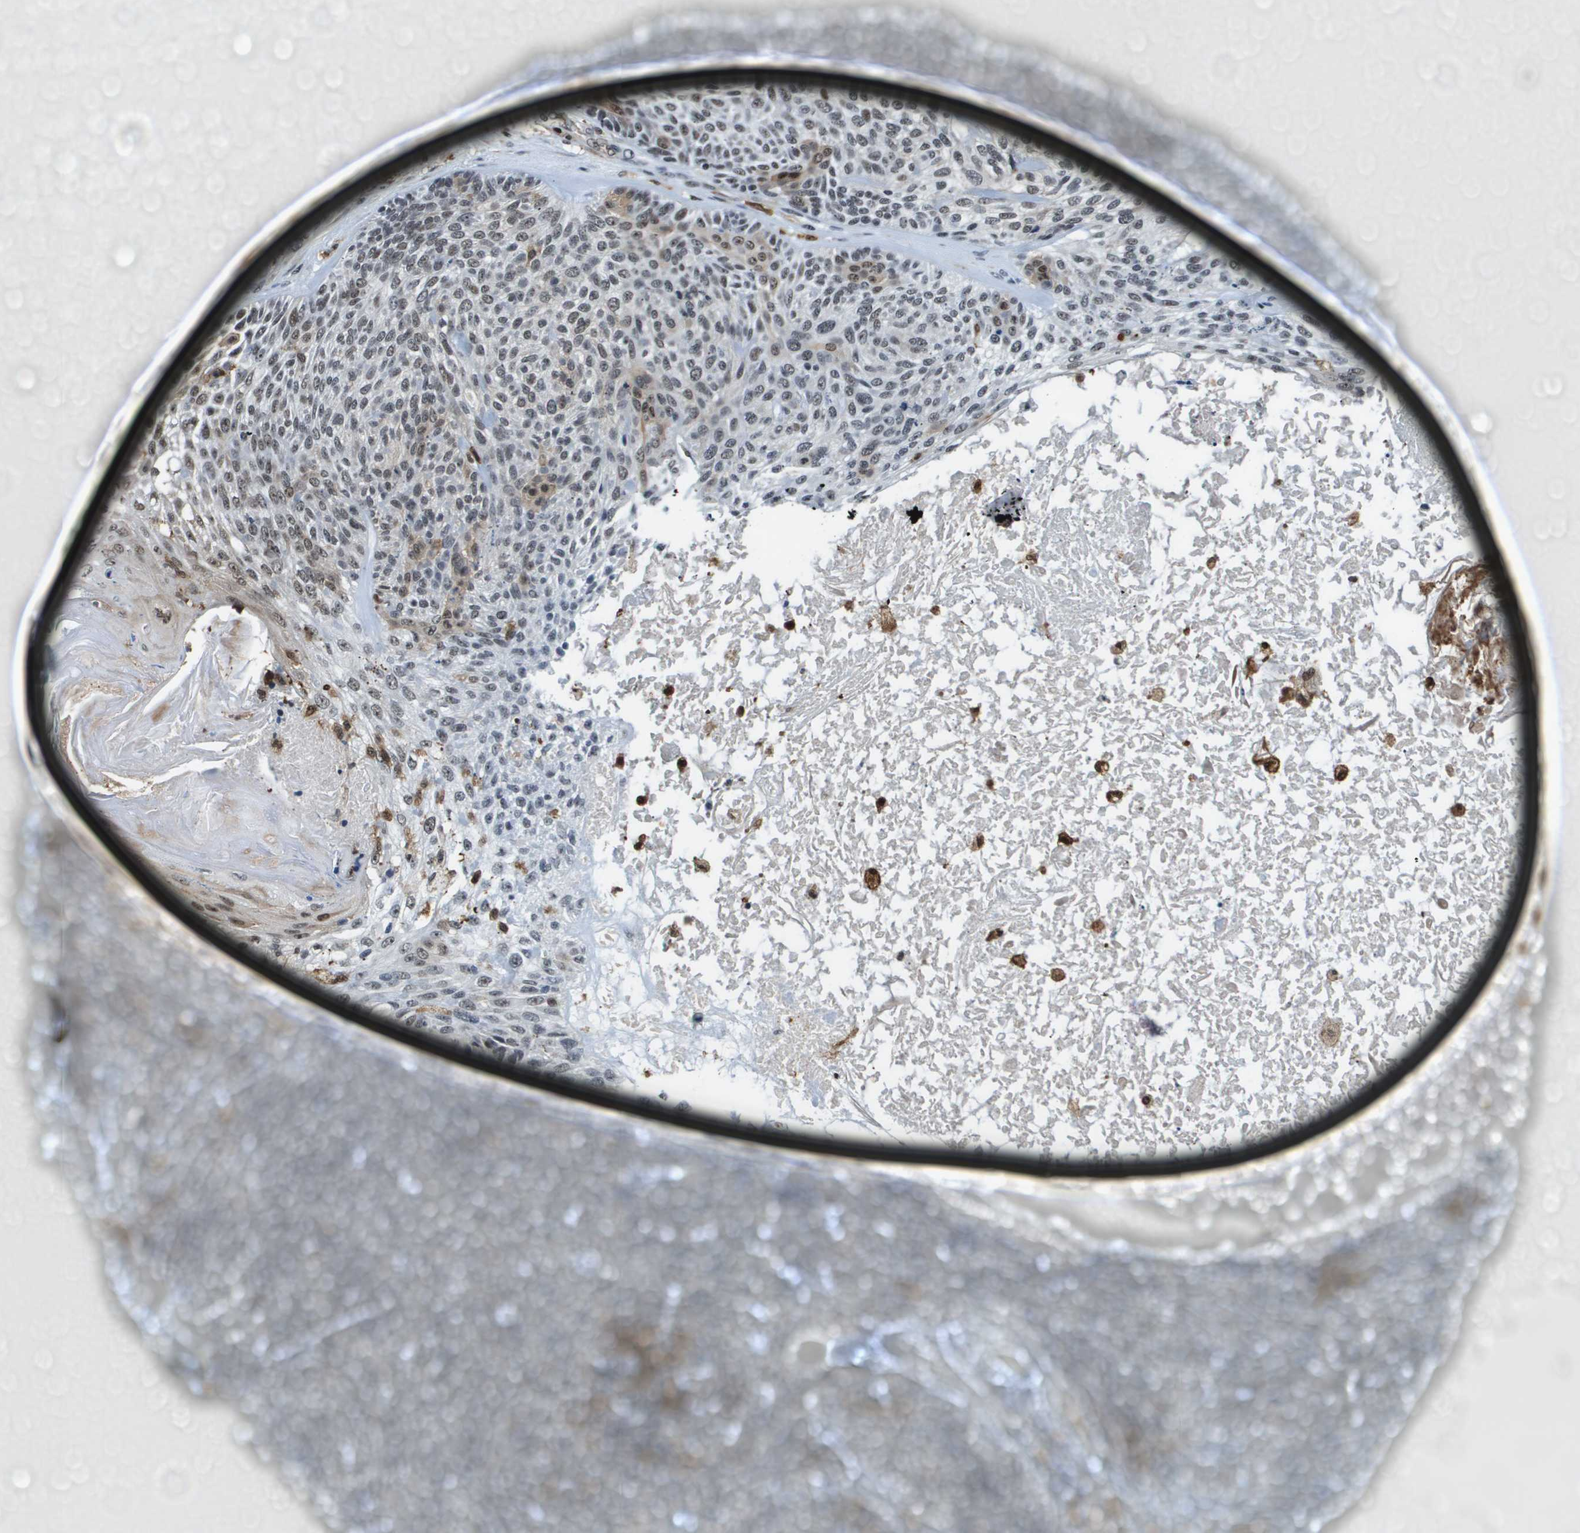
{"staining": {"intensity": "weak", "quantity": ">75%", "location": "nuclear"}, "tissue": "skin cancer", "cell_type": "Tumor cells", "image_type": "cancer", "snomed": [{"axis": "morphology", "description": "Basal cell carcinoma"}, {"axis": "topography", "description": "Skin"}], "caption": "Protein expression by immunohistochemistry (IHC) demonstrates weak nuclear positivity in about >75% of tumor cells in basal cell carcinoma (skin).", "gene": "EP400", "patient": {"sex": "male", "age": 55}}